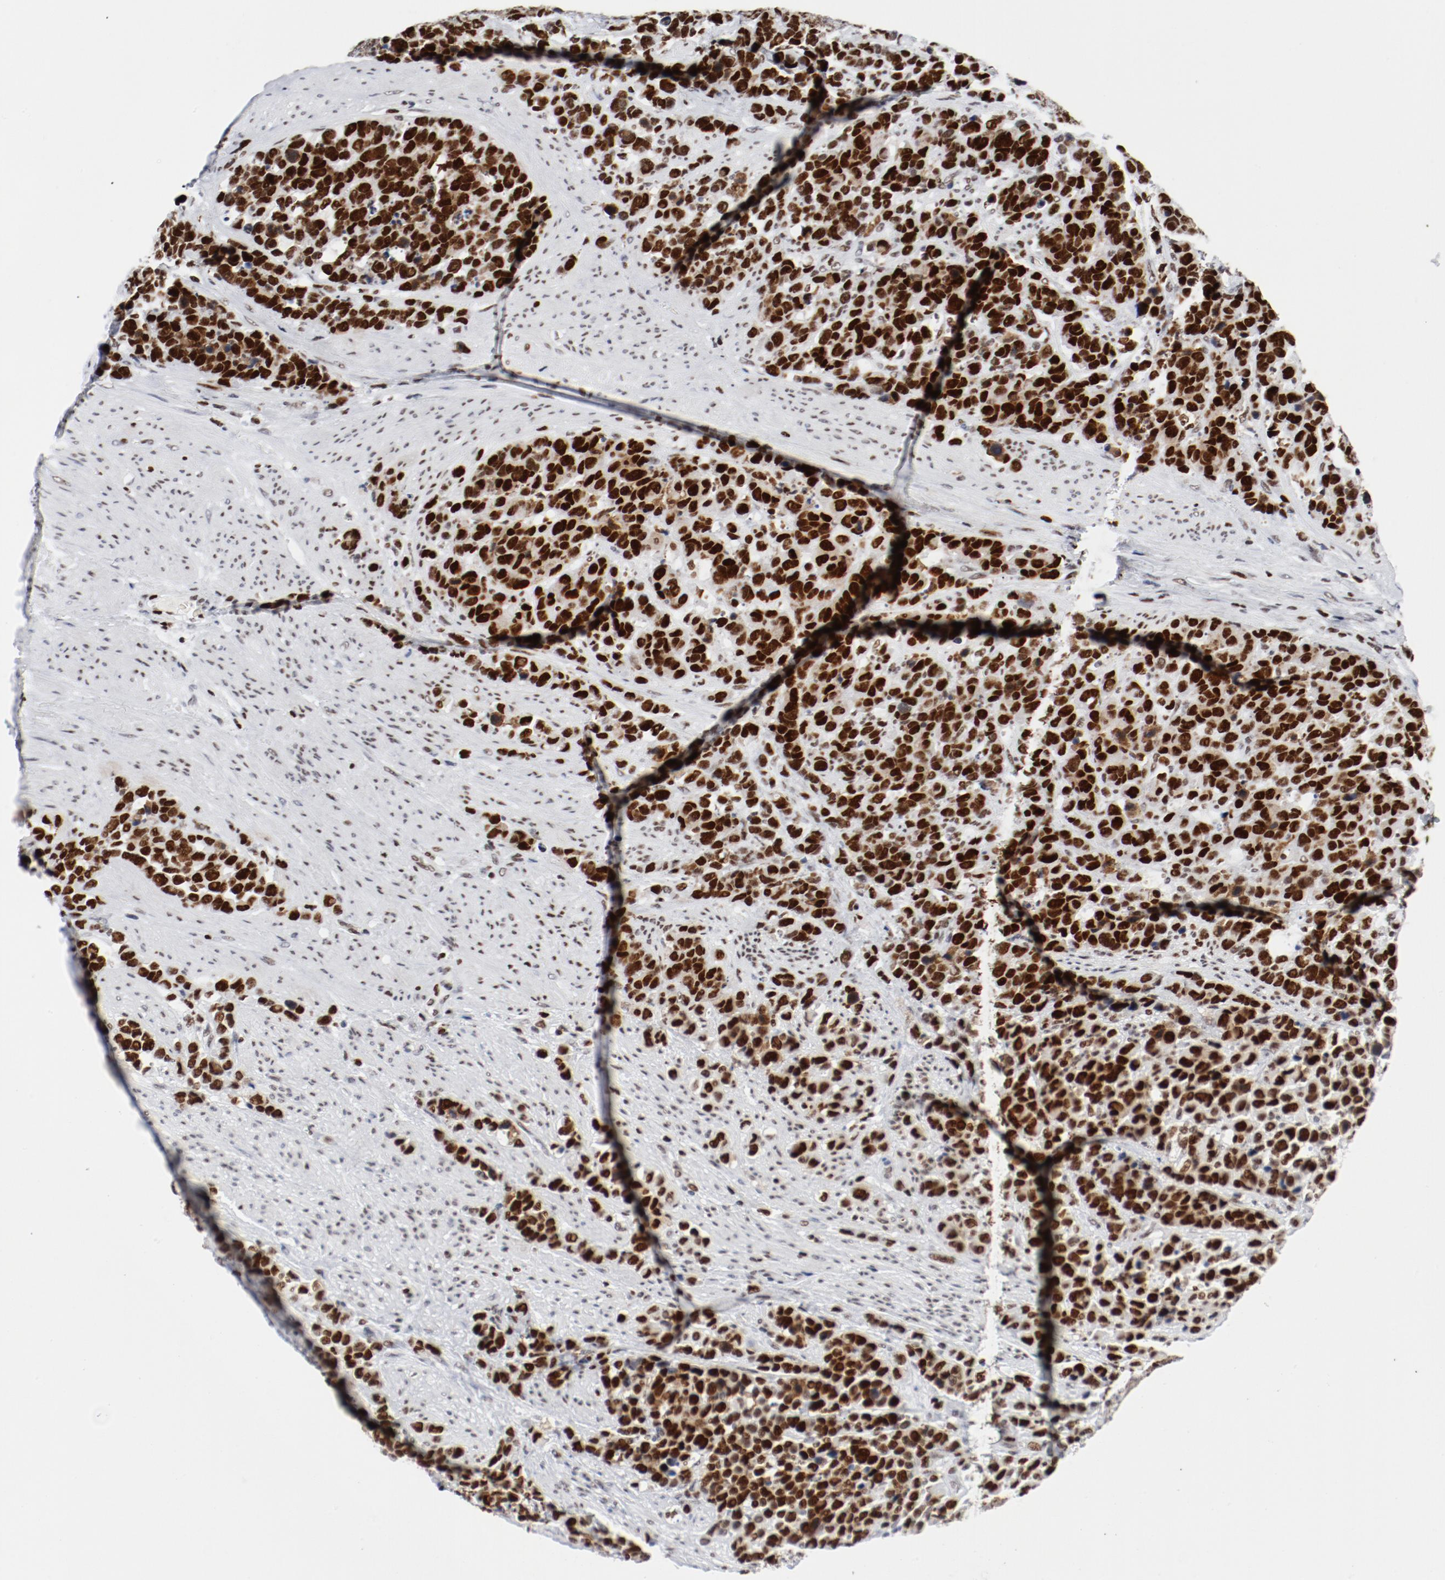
{"staining": {"intensity": "strong", "quantity": ">75%", "location": "nuclear"}, "tissue": "stomach cancer", "cell_type": "Tumor cells", "image_type": "cancer", "snomed": [{"axis": "morphology", "description": "Adenocarcinoma, NOS"}, {"axis": "topography", "description": "Stomach, upper"}], "caption": "Protein analysis of stomach cancer (adenocarcinoma) tissue reveals strong nuclear positivity in about >75% of tumor cells. (DAB (3,3'-diaminobenzidine) IHC with brightfield microscopy, high magnification).", "gene": "POLD1", "patient": {"sex": "male", "age": 71}}